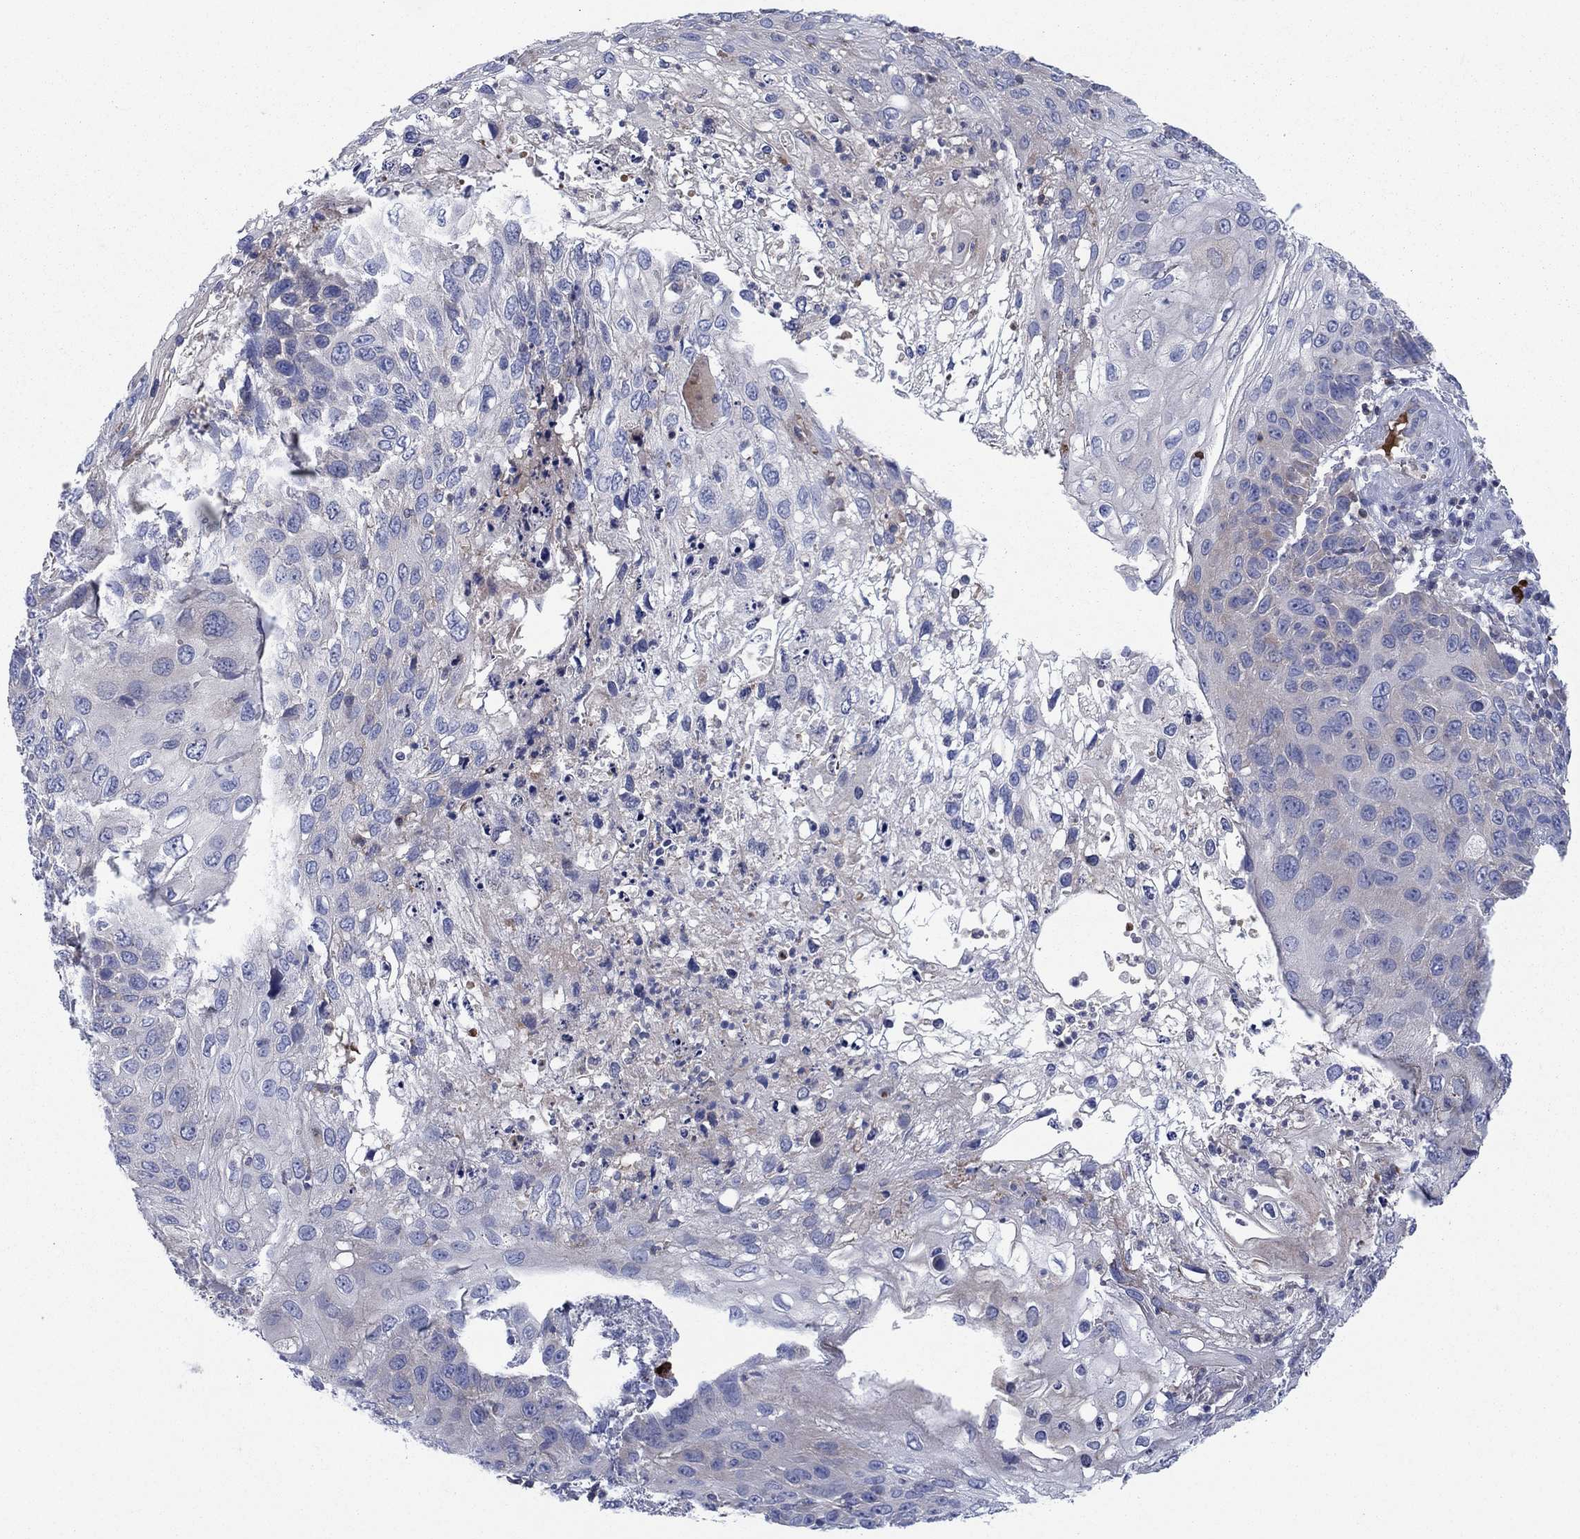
{"staining": {"intensity": "negative", "quantity": "none", "location": "none"}, "tissue": "skin cancer", "cell_type": "Tumor cells", "image_type": "cancer", "snomed": [{"axis": "morphology", "description": "Squamous cell carcinoma, NOS"}, {"axis": "topography", "description": "Skin"}], "caption": "Skin cancer (squamous cell carcinoma) was stained to show a protein in brown. There is no significant positivity in tumor cells.", "gene": "PVR", "patient": {"sex": "male", "age": 92}}